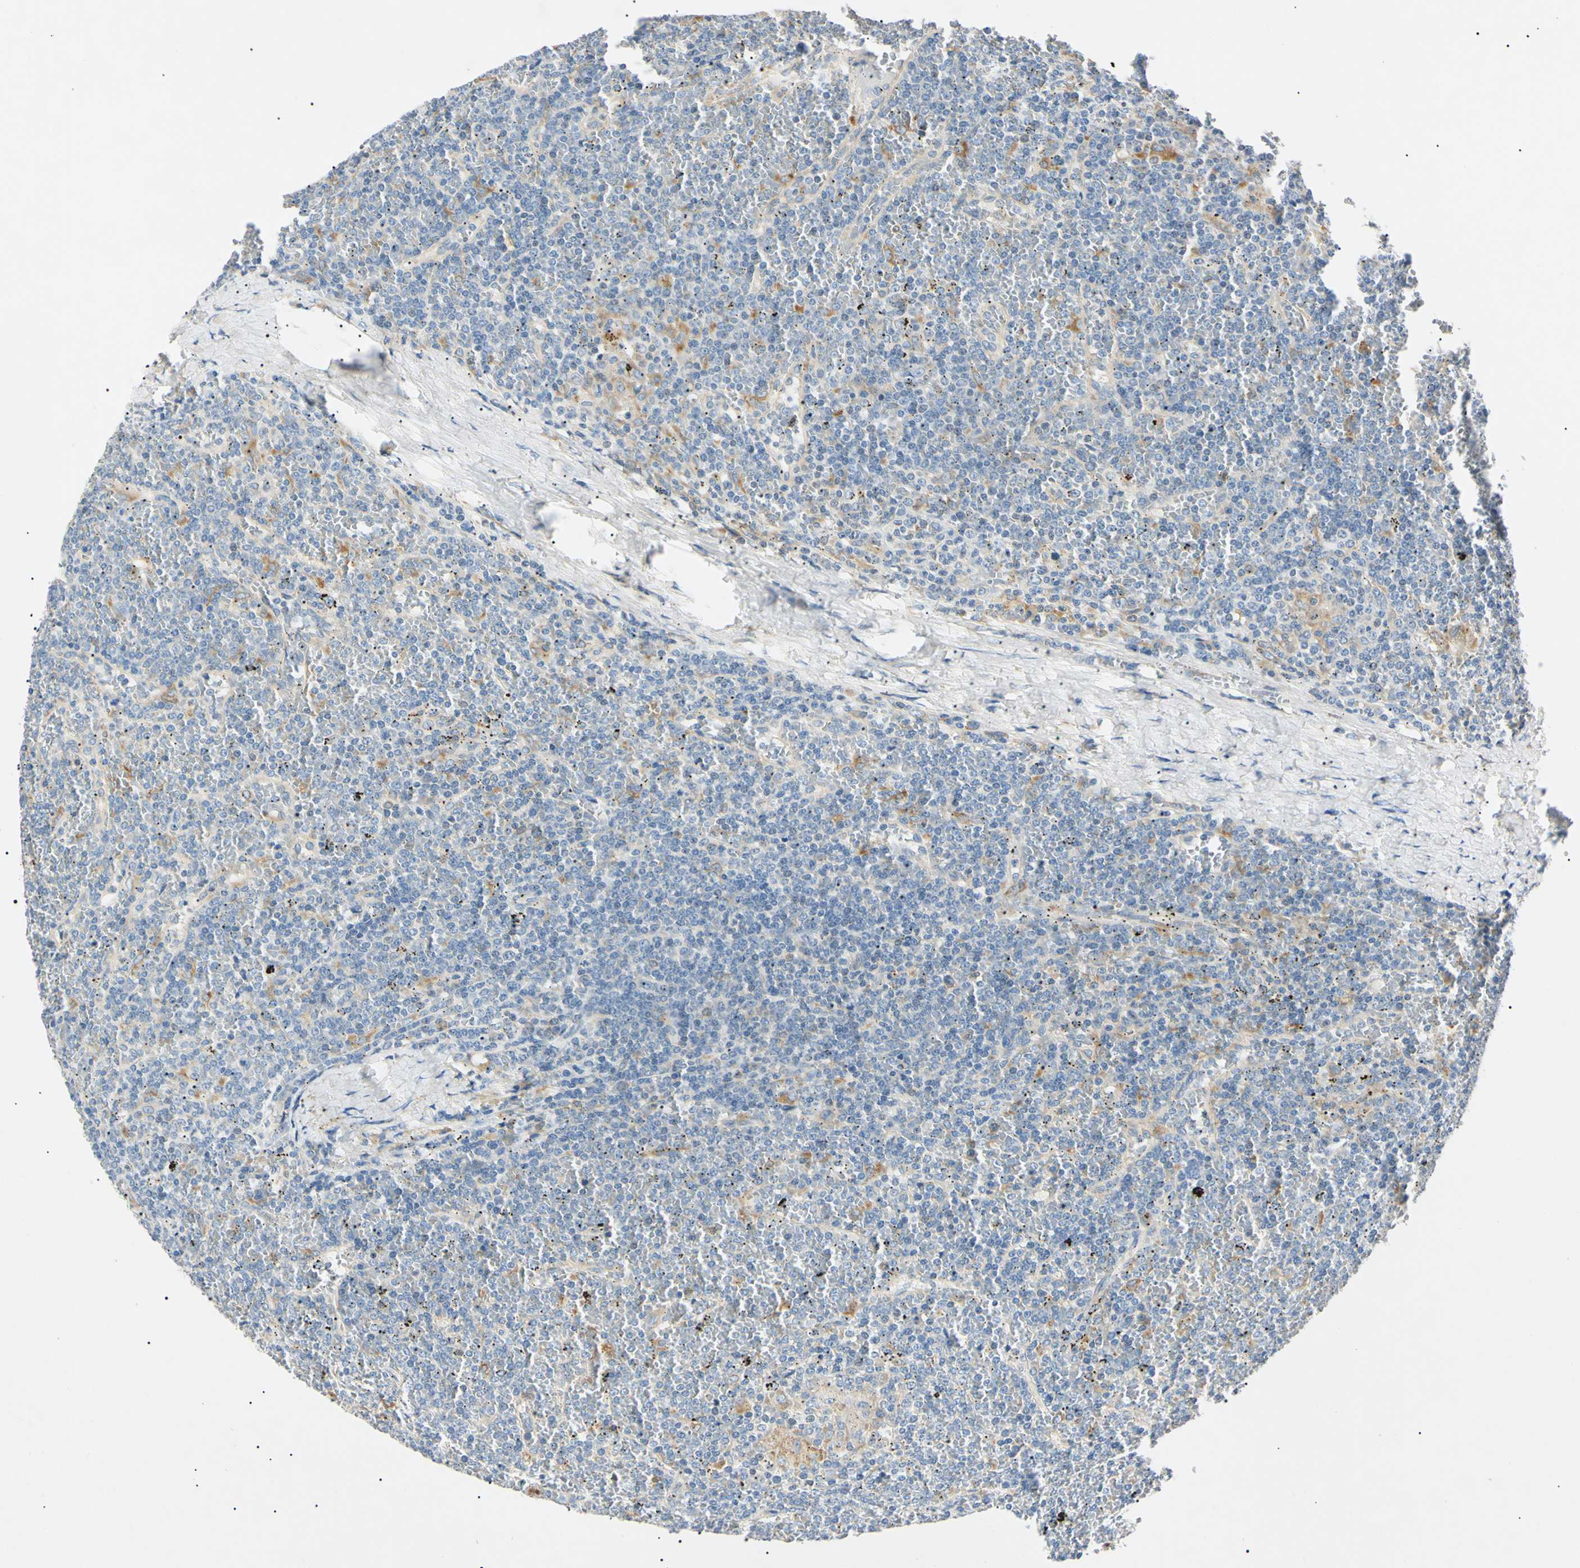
{"staining": {"intensity": "moderate", "quantity": "<25%", "location": "cytoplasmic/membranous"}, "tissue": "lymphoma", "cell_type": "Tumor cells", "image_type": "cancer", "snomed": [{"axis": "morphology", "description": "Malignant lymphoma, non-Hodgkin's type, Low grade"}, {"axis": "topography", "description": "Spleen"}], "caption": "Lymphoma stained with a protein marker displays moderate staining in tumor cells.", "gene": "DNAJB12", "patient": {"sex": "female", "age": 19}}